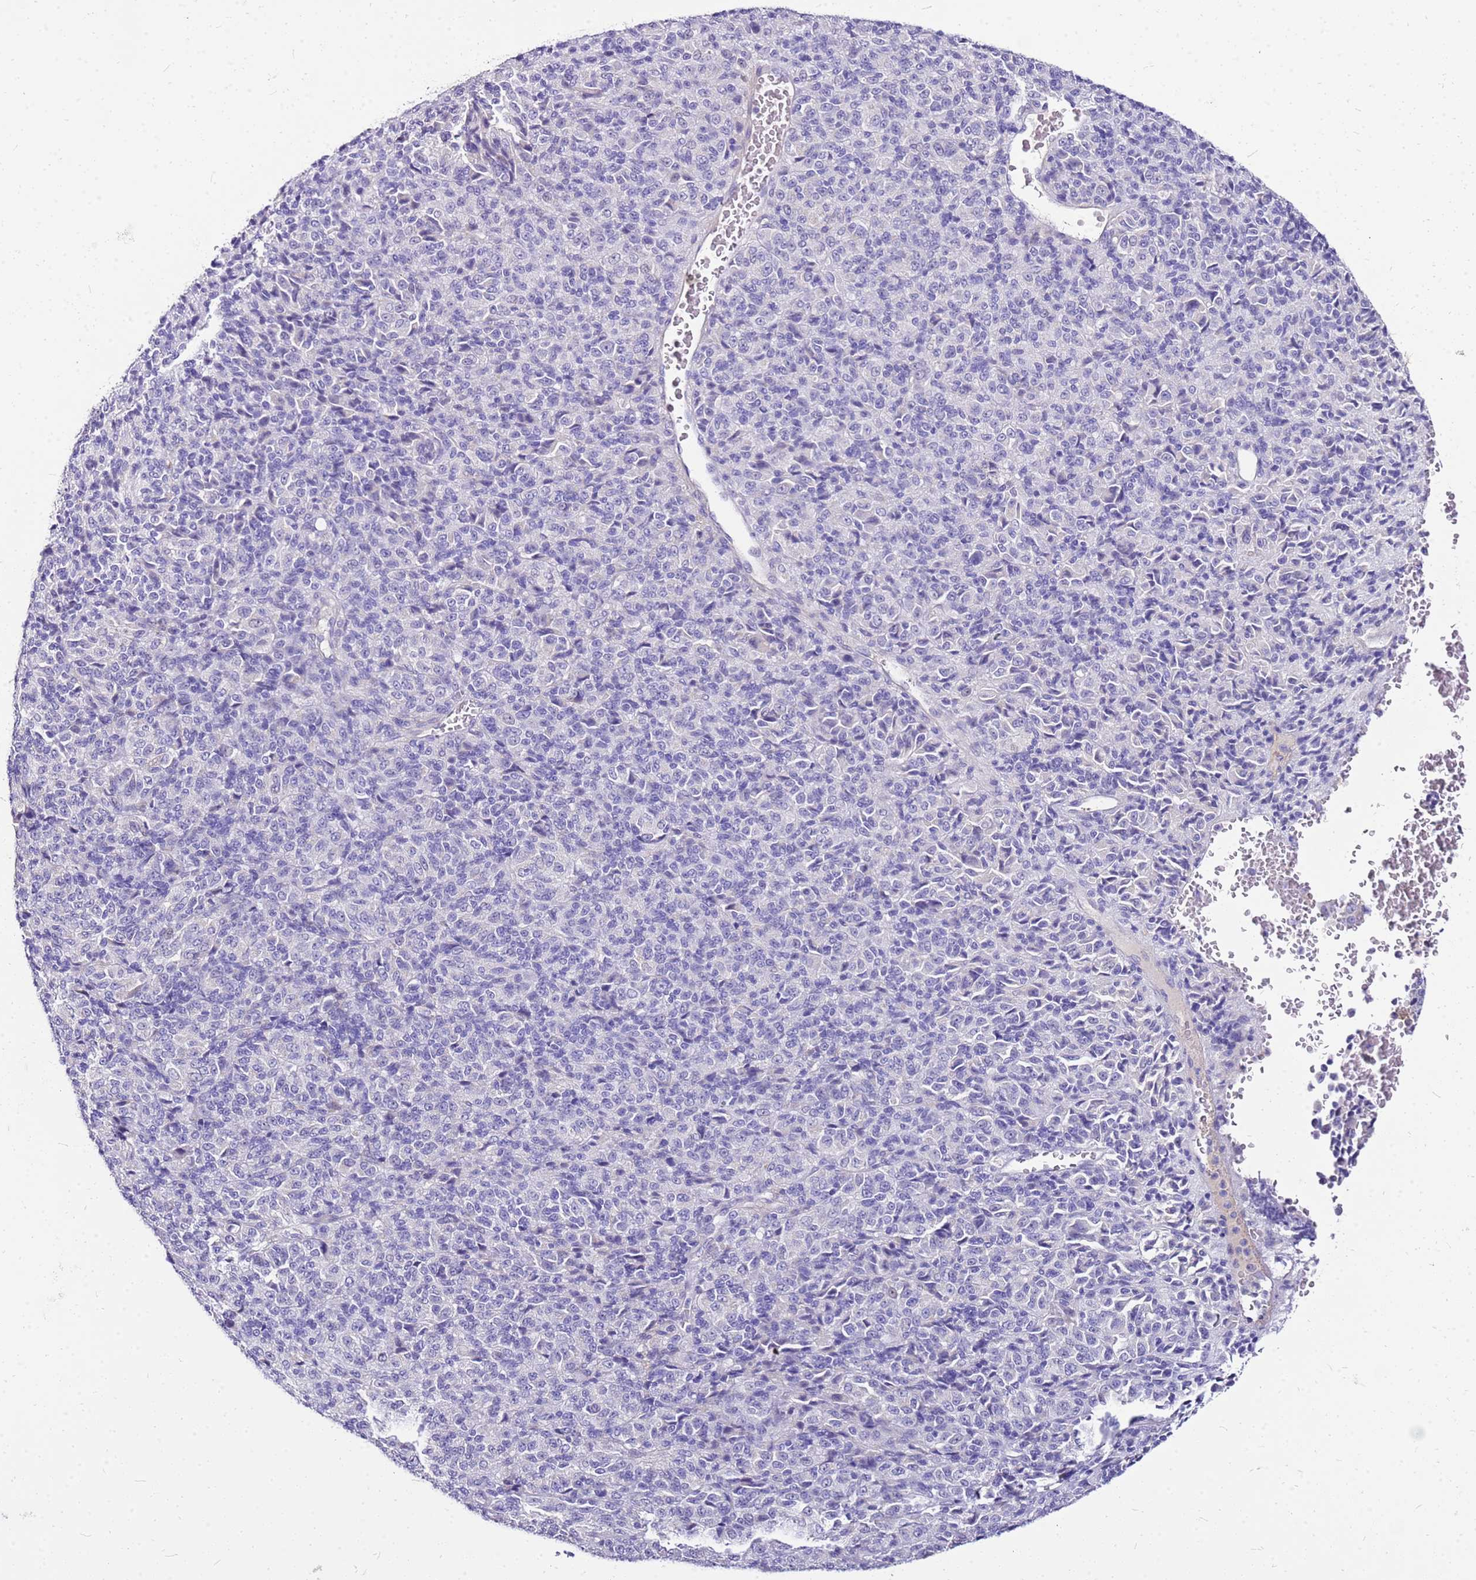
{"staining": {"intensity": "weak", "quantity": "<25%", "location": "cytoplasmic/membranous"}, "tissue": "melanoma", "cell_type": "Tumor cells", "image_type": "cancer", "snomed": [{"axis": "morphology", "description": "Malignant melanoma, Metastatic site"}, {"axis": "topography", "description": "Brain"}], "caption": "Immunohistochemical staining of malignant melanoma (metastatic site) shows no significant expression in tumor cells.", "gene": "DCDC2B", "patient": {"sex": "female", "age": 56}}